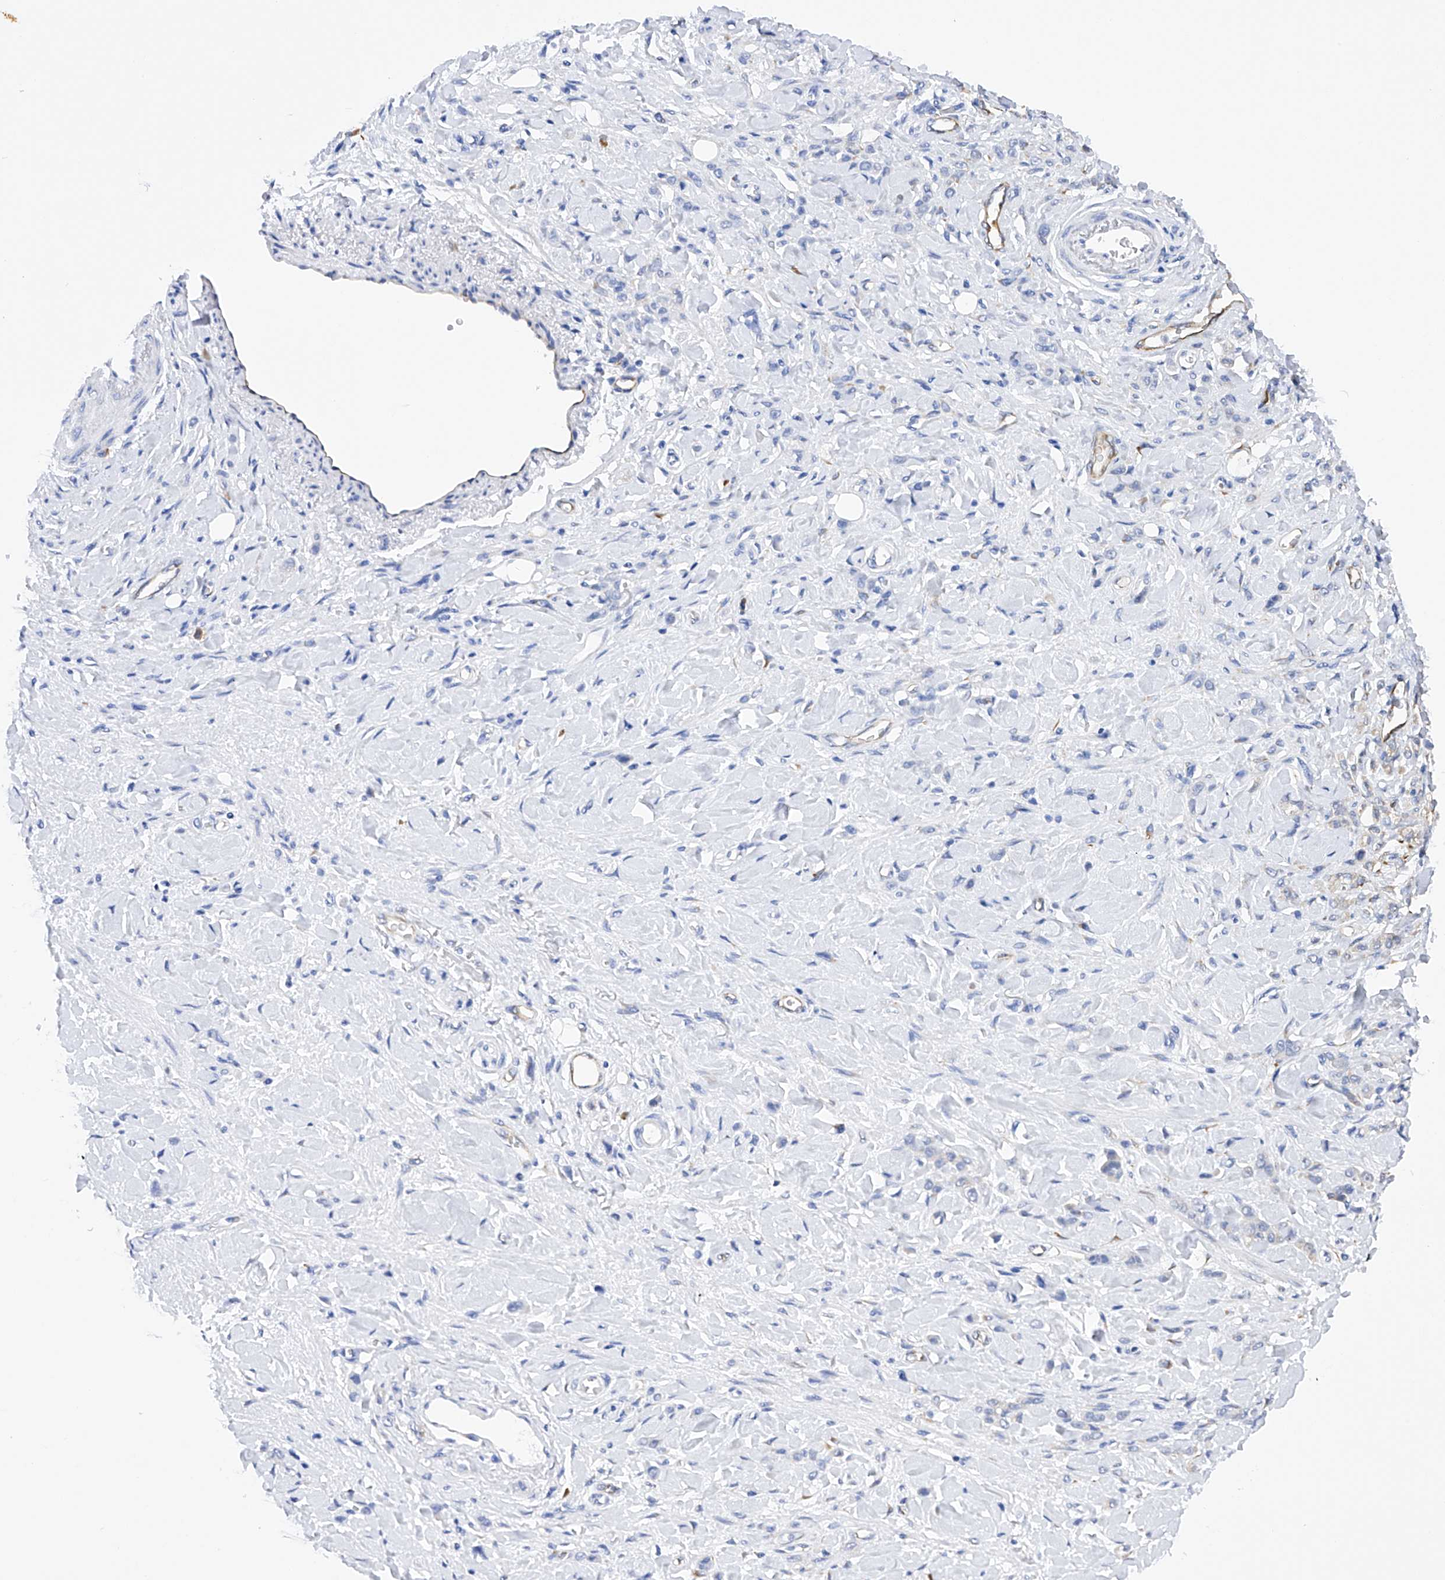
{"staining": {"intensity": "negative", "quantity": "none", "location": "none"}, "tissue": "stomach cancer", "cell_type": "Tumor cells", "image_type": "cancer", "snomed": [{"axis": "morphology", "description": "Normal tissue, NOS"}, {"axis": "morphology", "description": "Adenocarcinoma, NOS"}, {"axis": "topography", "description": "Stomach"}], "caption": "This is an immunohistochemistry (IHC) histopathology image of human stomach cancer (adenocarcinoma). There is no expression in tumor cells.", "gene": "PDIA5", "patient": {"sex": "male", "age": 82}}